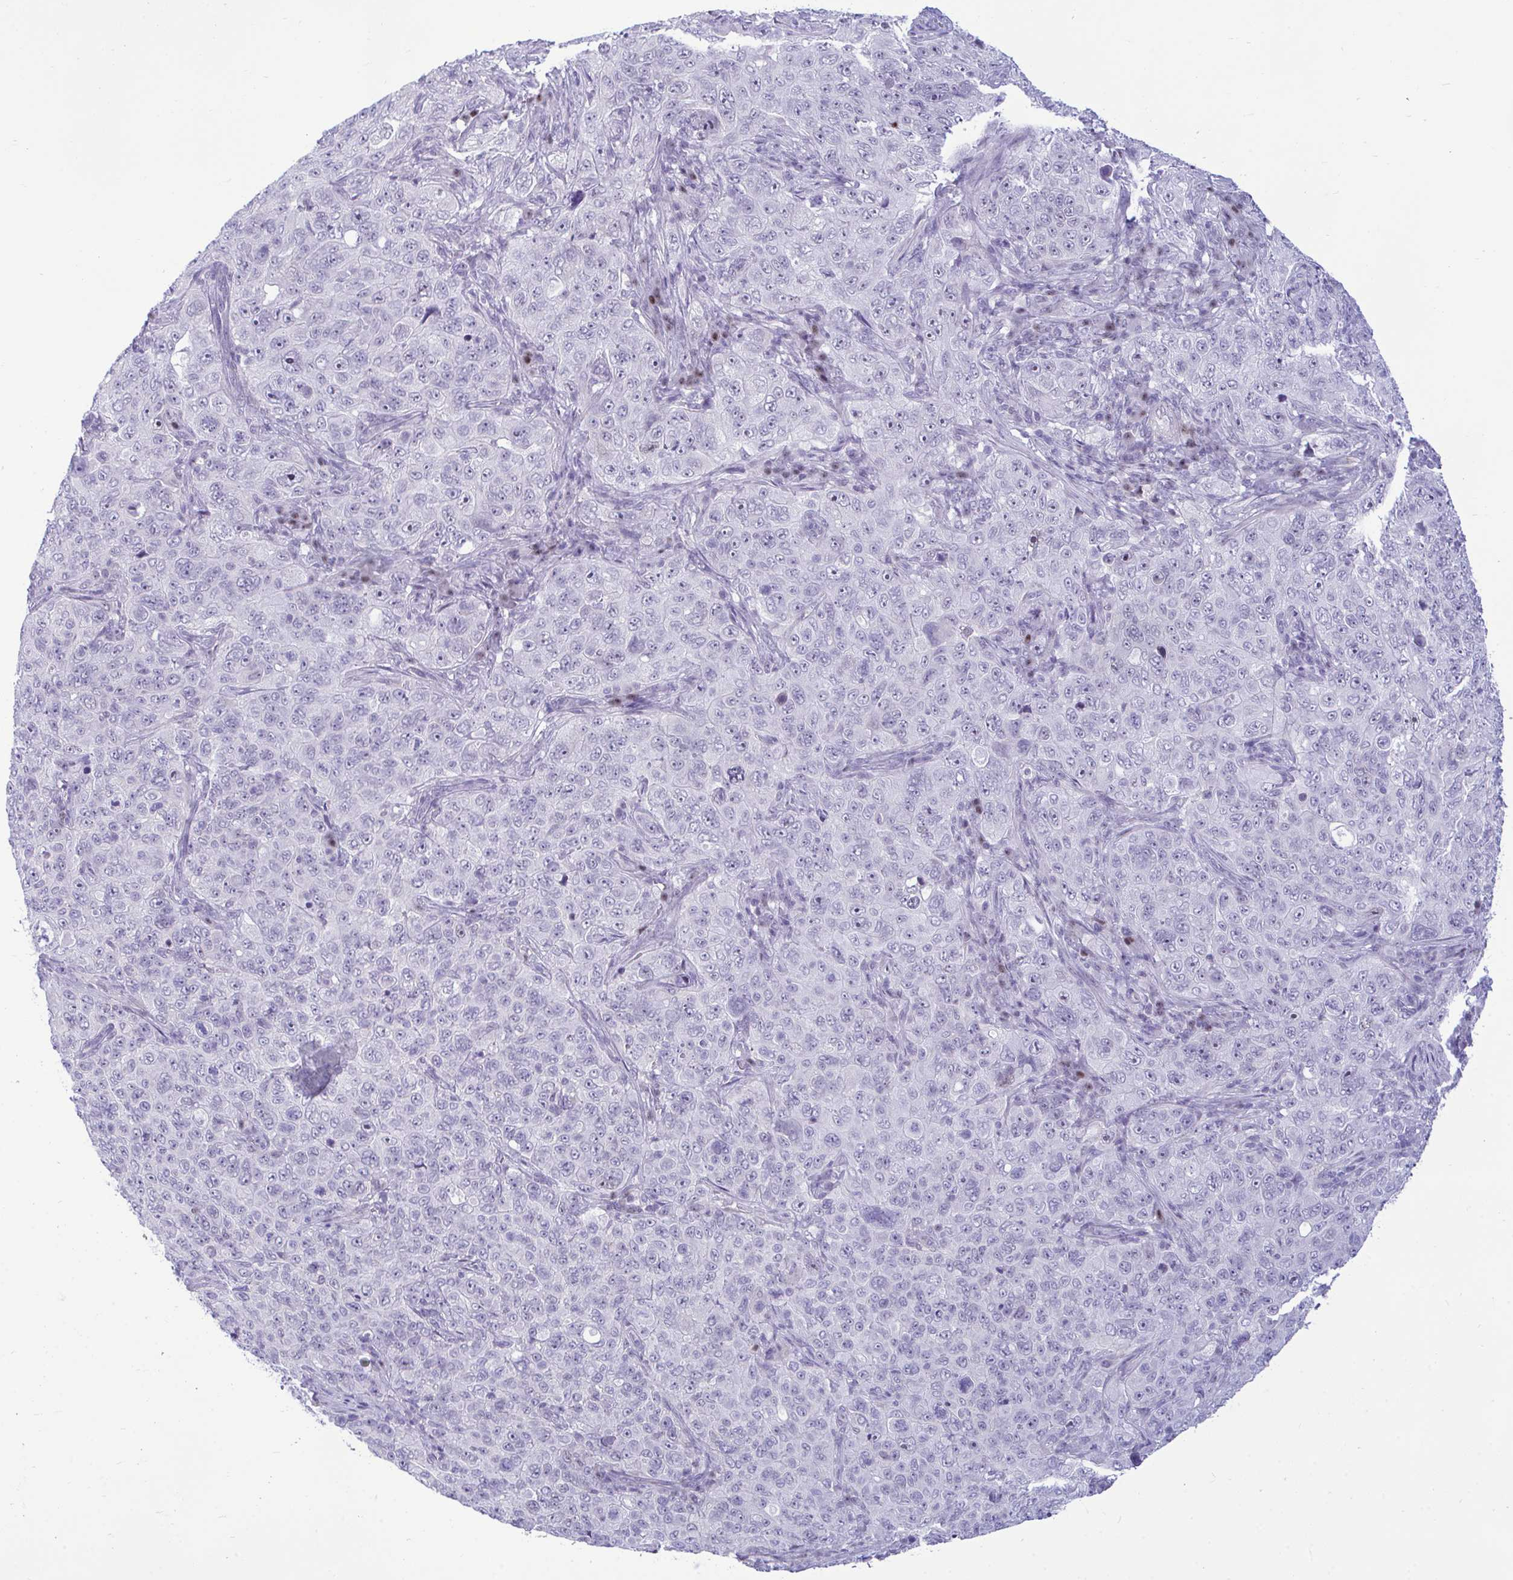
{"staining": {"intensity": "negative", "quantity": "none", "location": "none"}, "tissue": "pancreatic cancer", "cell_type": "Tumor cells", "image_type": "cancer", "snomed": [{"axis": "morphology", "description": "Adenocarcinoma, NOS"}, {"axis": "topography", "description": "Pancreas"}], "caption": "This micrograph is of pancreatic cancer (adenocarcinoma) stained with IHC to label a protein in brown with the nuclei are counter-stained blue. There is no positivity in tumor cells.", "gene": "SLC25A51", "patient": {"sex": "male", "age": 68}}